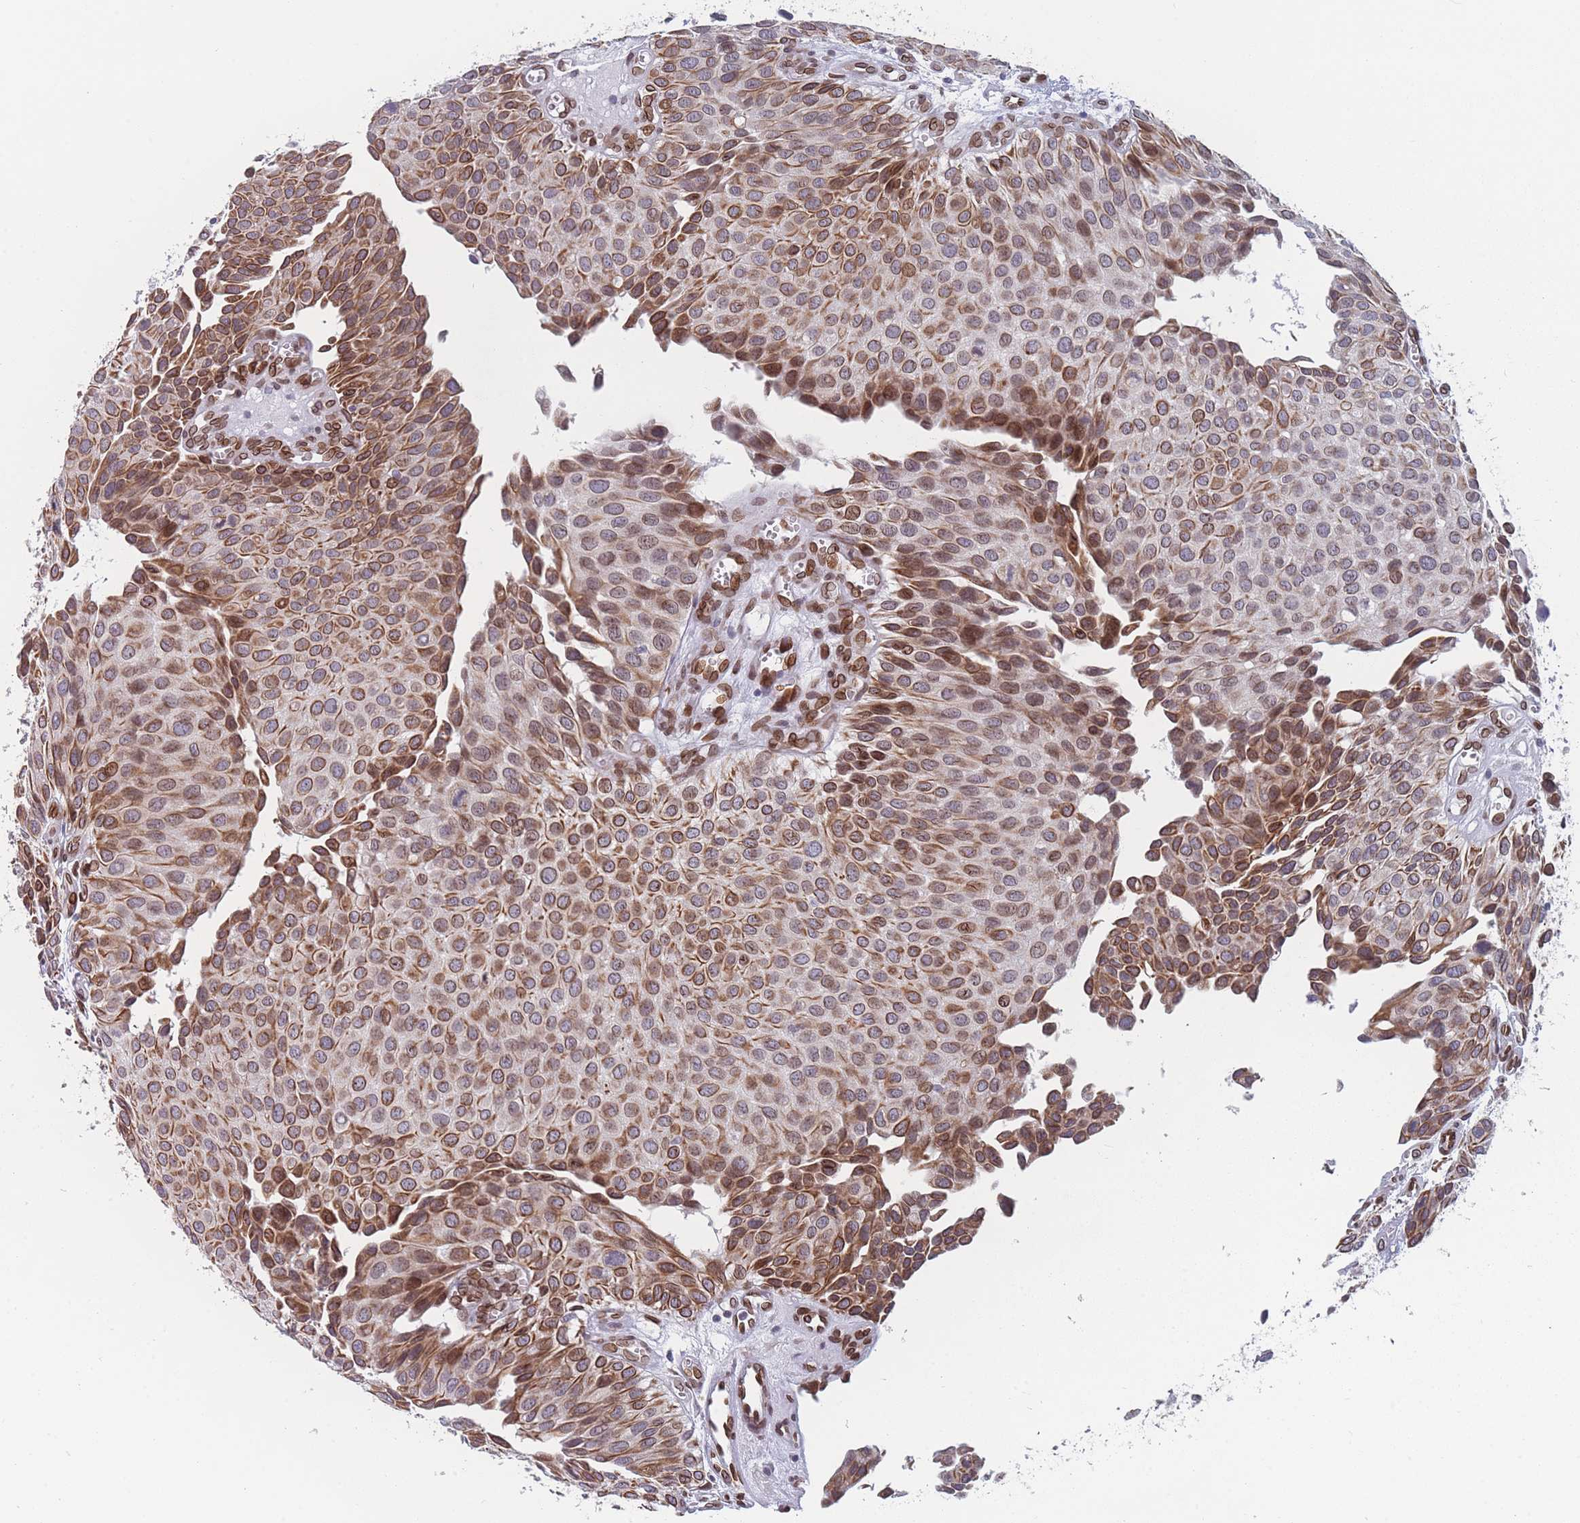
{"staining": {"intensity": "moderate", "quantity": ">75%", "location": "cytoplasmic/membranous,nuclear"}, "tissue": "urothelial cancer", "cell_type": "Tumor cells", "image_type": "cancer", "snomed": [{"axis": "morphology", "description": "Urothelial carcinoma, Low grade"}, {"axis": "topography", "description": "Urinary bladder"}], "caption": "High-power microscopy captured an immunohistochemistry (IHC) image of urothelial cancer, revealing moderate cytoplasmic/membranous and nuclear expression in approximately >75% of tumor cells. The protein is stained brown, and the nuclei are stained in blue (DAB (3,3'-diaminobenzidine) IHC with brightfield microscopy, high magnification).", "gene": "ZBTB1", "patient": {"sex": "male", "age": 88}}